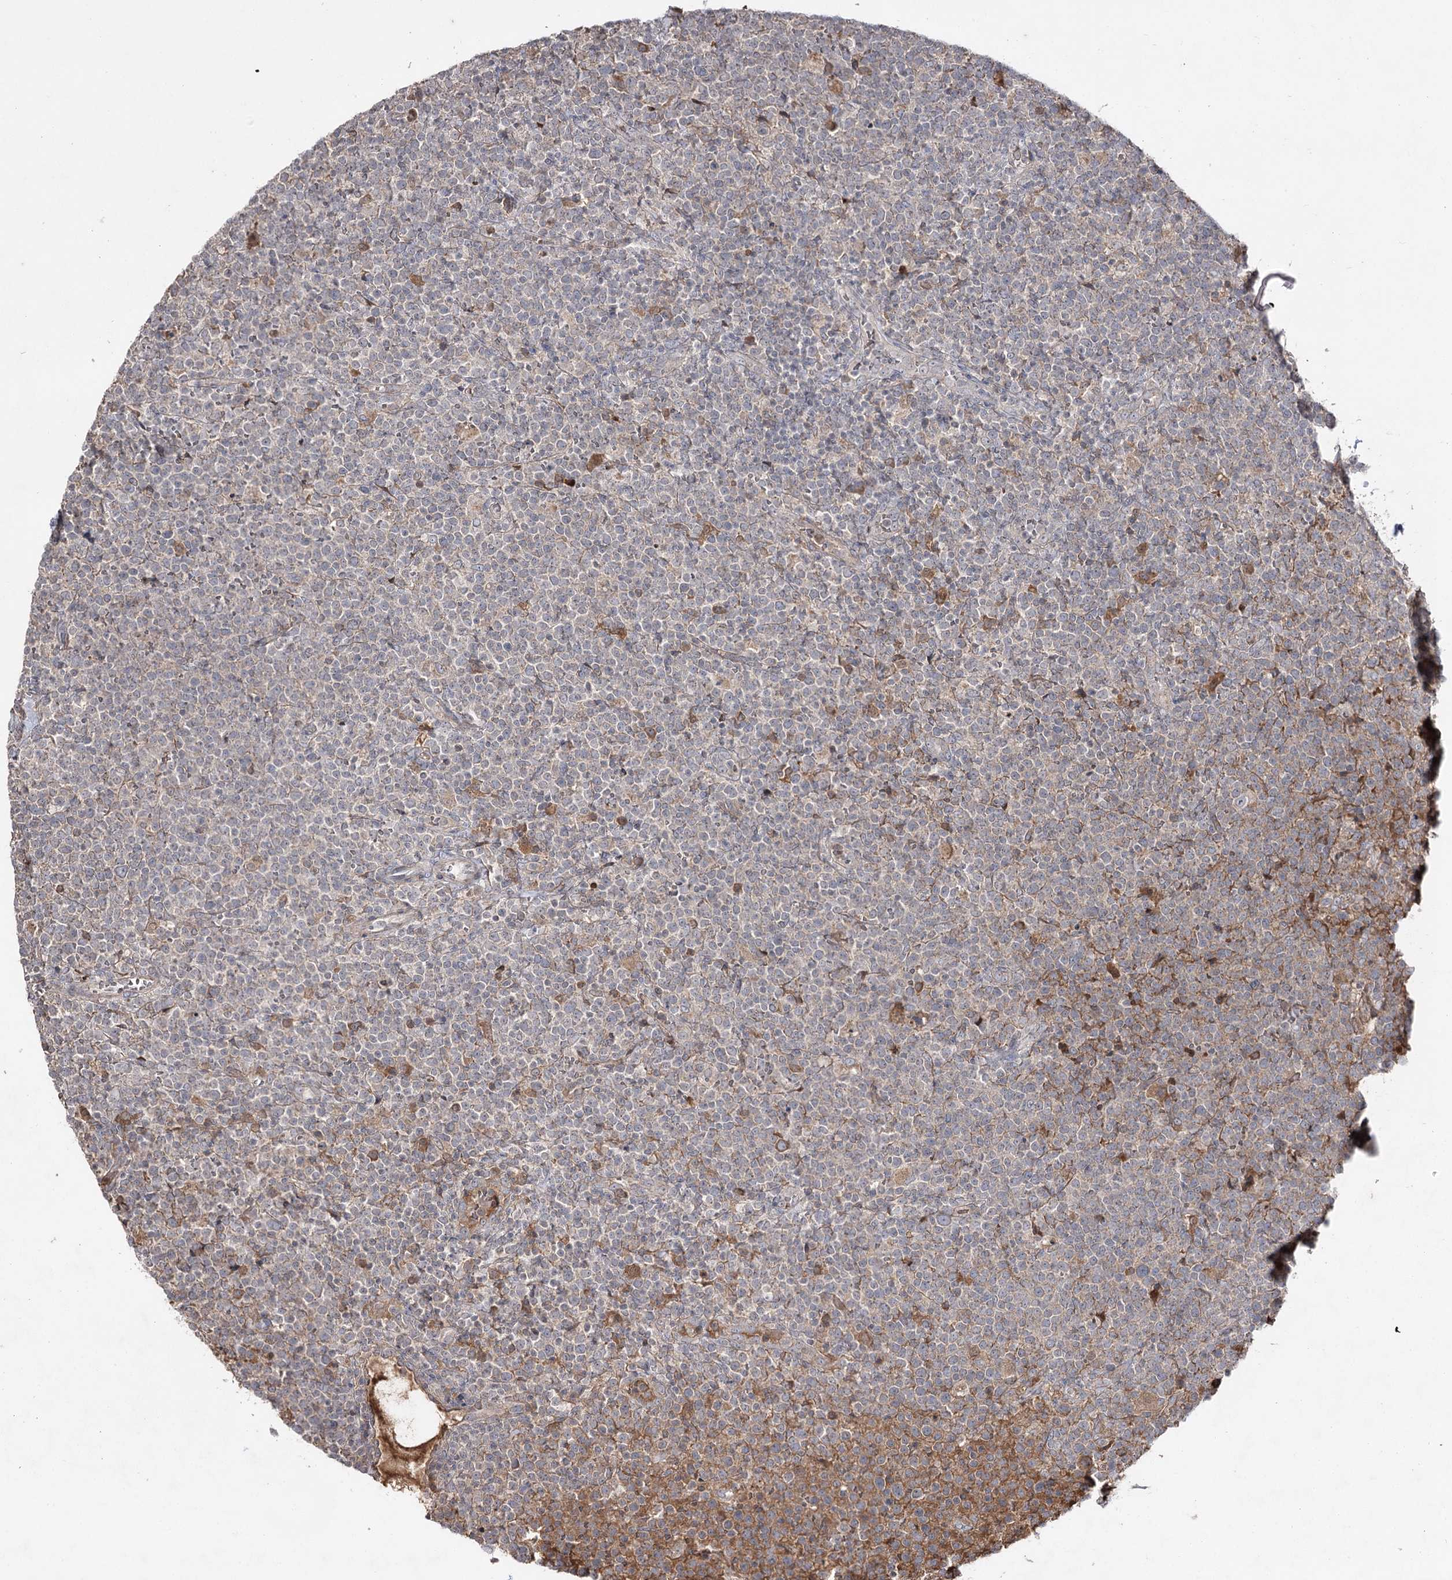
{"staining": {"intensity": "weak", "quantity": "<25%", "location": "cytoplasmic/membranous"}, "tissue": "lymphoma", "cell_type": "Tumor cells", "image_type": "cancer", "snomed": [{"axis": "morphology", "description": "Malignant lymphoma, non-Hodgkin's type, High grade"}, {"axis": "topography", "description": "Lymph node"}], "caption": "High magnification brightfield microscopy of high-grade malignant lymphoma, non-Hodgkin's type stained with DAB (3,3'-diaminobenzidine) (brown) and counterstained with hematoxylin (blue): tumor cells show no significant staining. The staining is performed using DAB (3,3'-diaminobenzidine) brown chromogen with nuclei counter-stained in using hematoxylin.", "gene": "SYNGR3", "patient": {"sex": "male", "age": 61}}